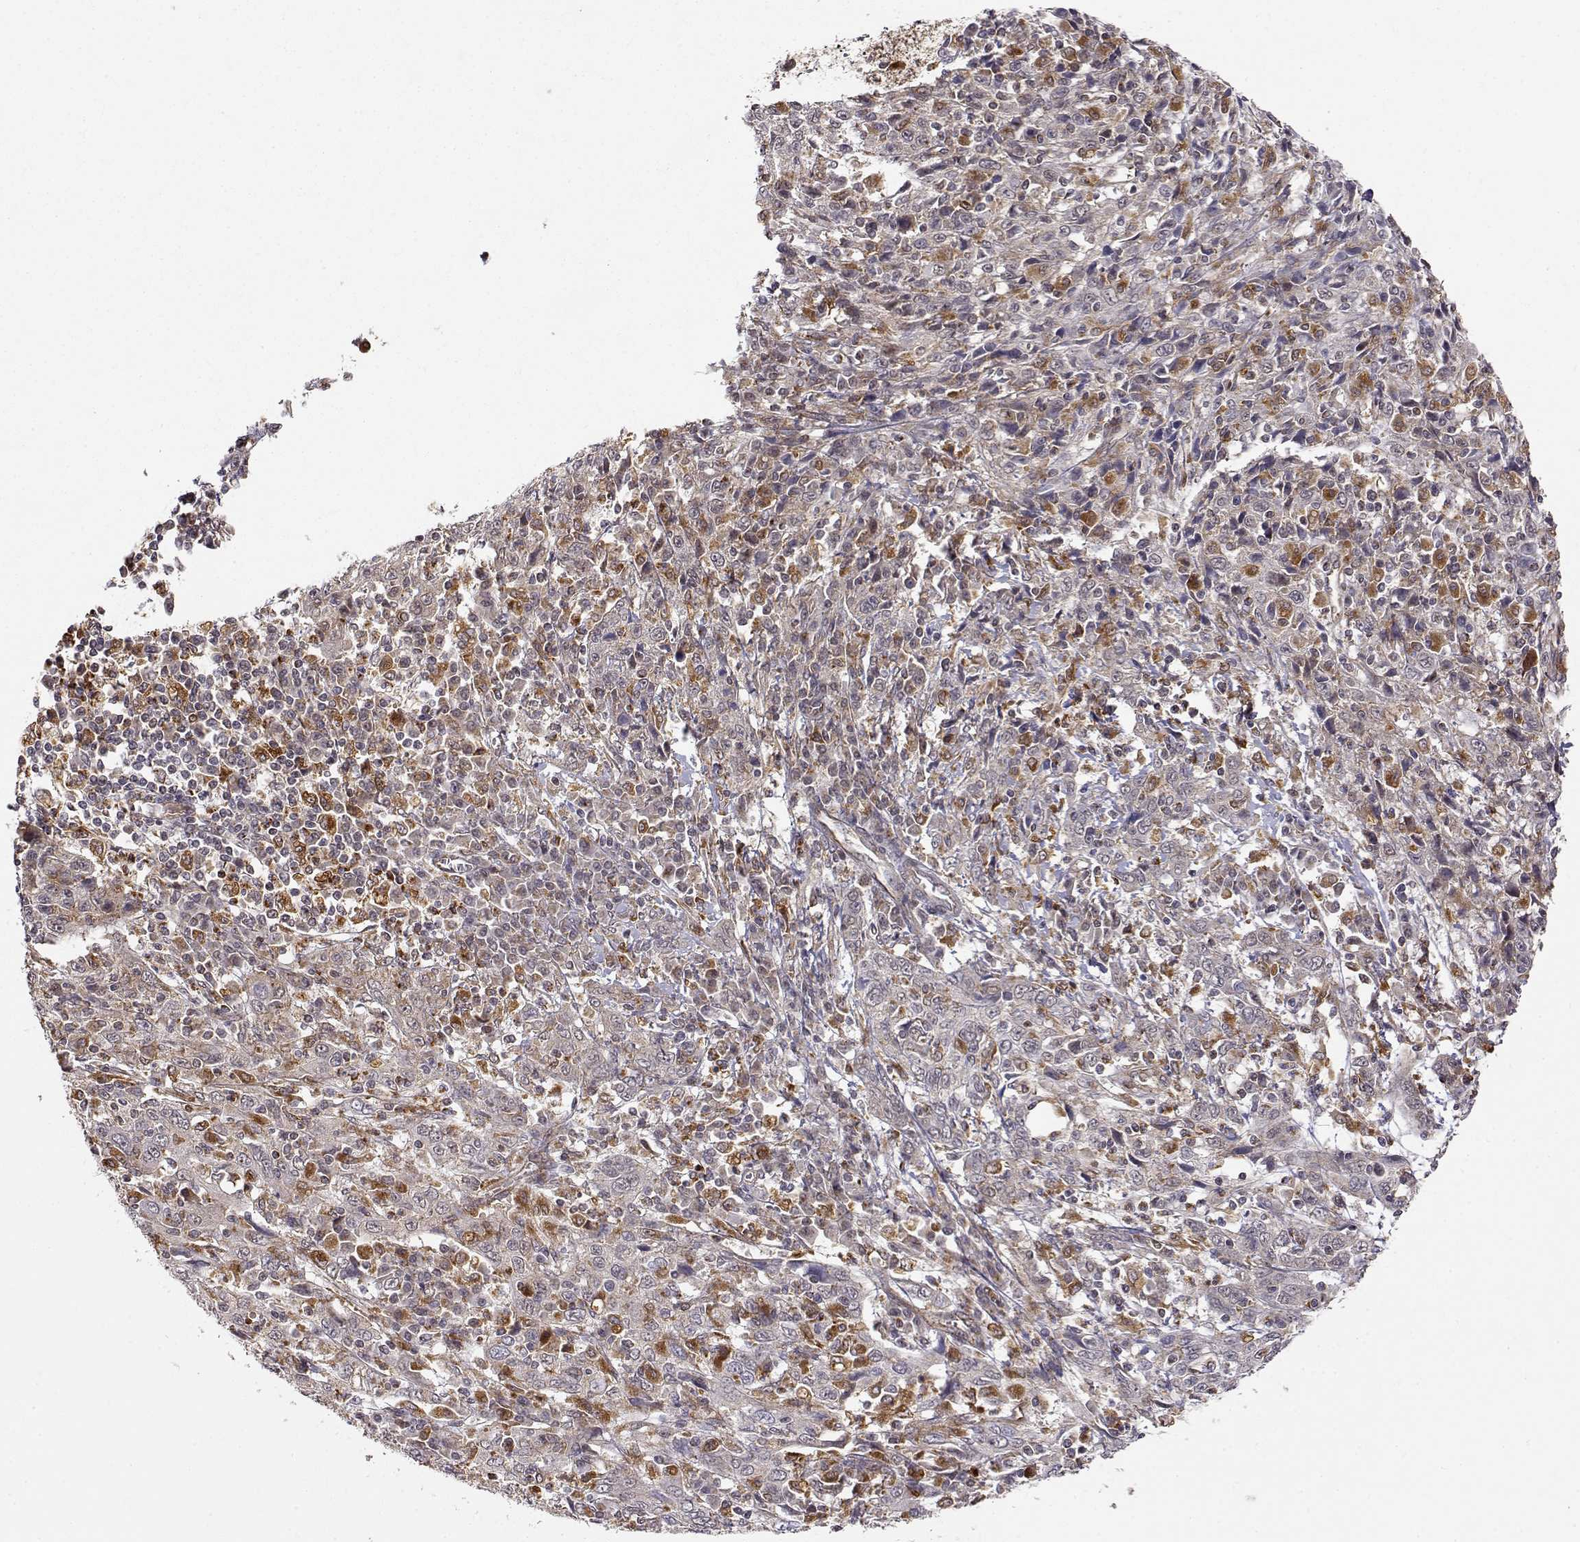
{"staining": {"intensity": "moderate", "quantity": "<25%", "location": "cytoplasmic/membranous"}, "tissue": "cervical cancer", "cell_type": "Tumor cells", "image_type": "cancer", "snomed": [{"axis": "morphology", "description": "Squamous cell carcinoma, NOS"}, {"axis": "topography", "description": "Cervix"}], "caption": "Human cervical squamous cell carcinoma stained with a brown dye shows moderate cytoplasmic/membranous positive positivity in approximately <25% of tumor cells.", "gene": "RNF13", "patient": {"sex": "female", "age": 46}}